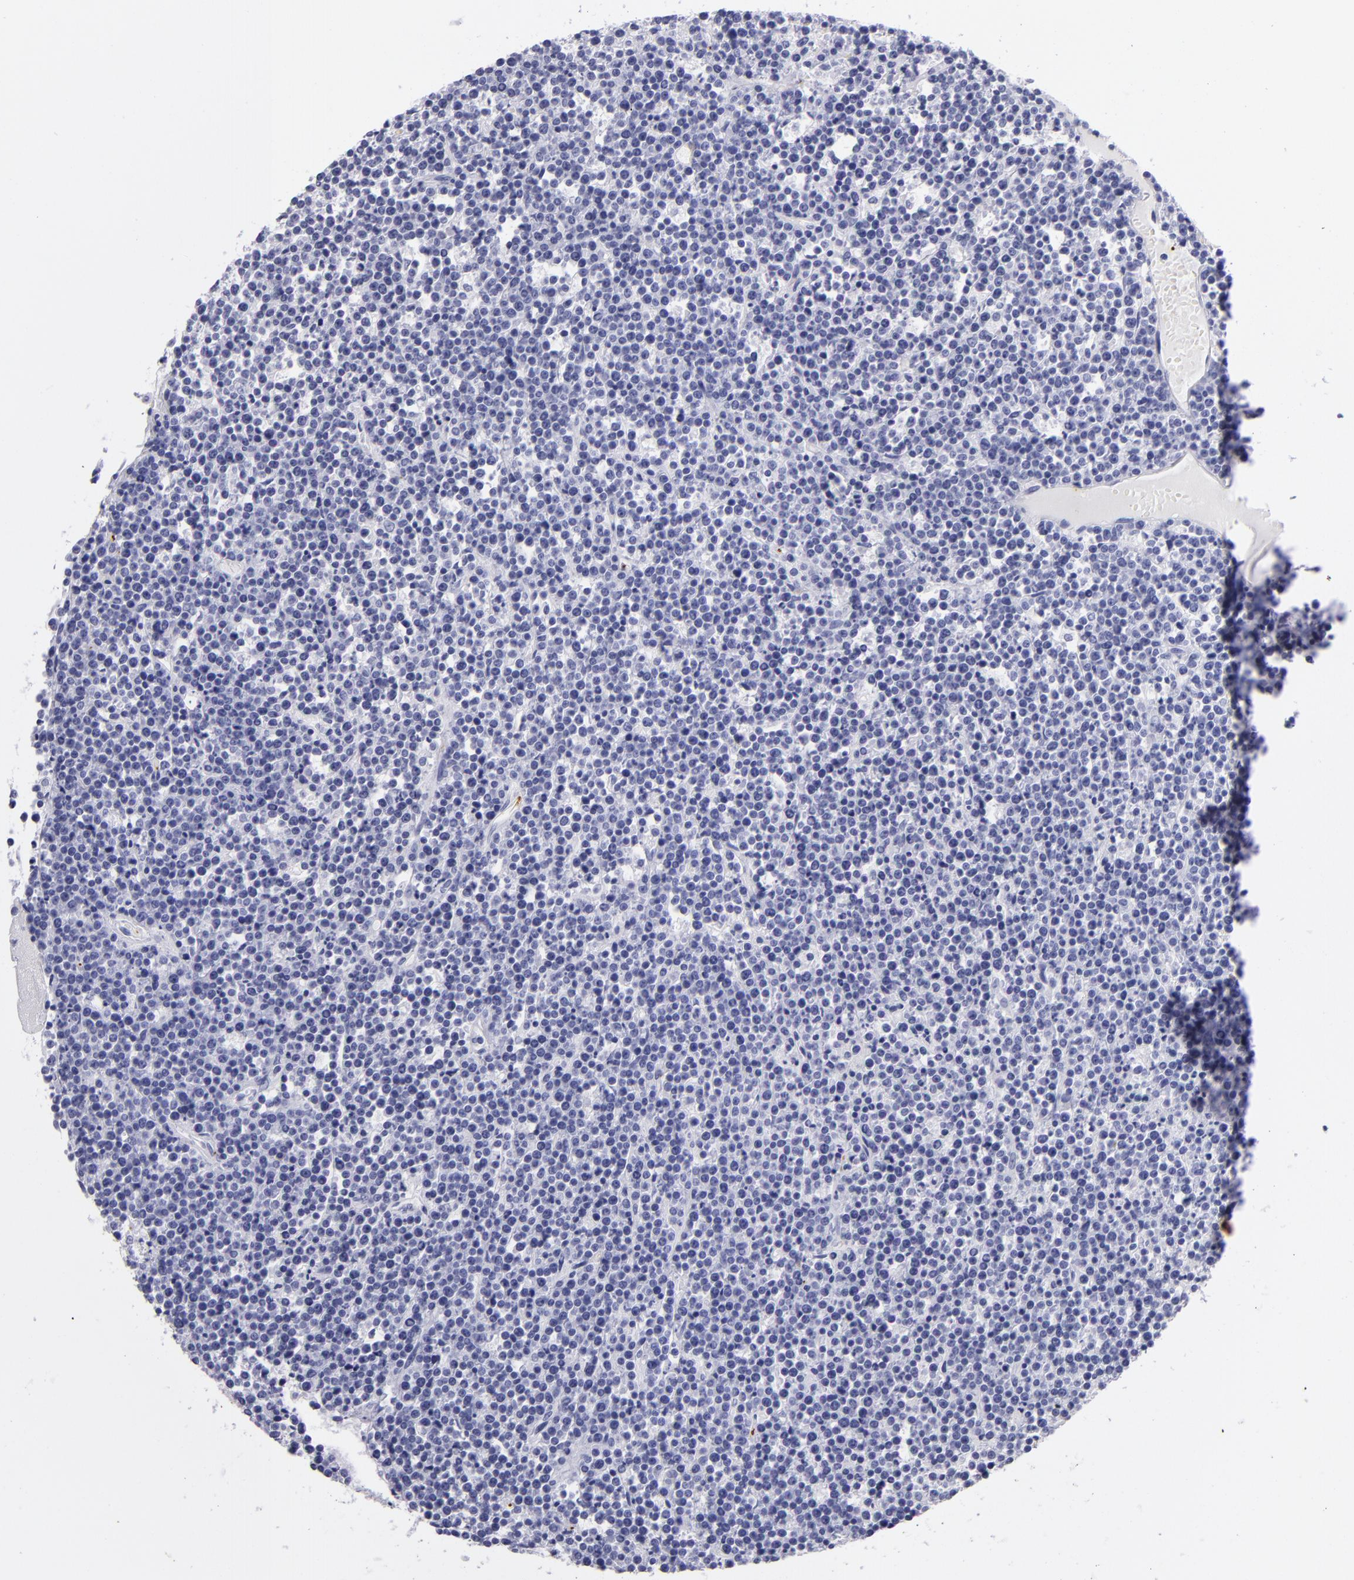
{"staining": {"intensity": "negative", "quantity": "none", "location": "none"}, "tissue": "lymphoma", "cell_type": "Tumor cells", "image_type": "cancer", "snomed": [{"axis": "morphology", "description": "Malignant lymphoma, non-Hodgkin's type, High grade"}, {"axis": "topography", "description": "Ovary"}], "caption": "High power microscopy photomicrograph of an IHC image of malignant lymphoma, non-Hodgkin's type (high-grade), revealing no significant staining in tumor cells.", "gene": "GP1BA", "patient": {"sex": "female", "age": 56}}